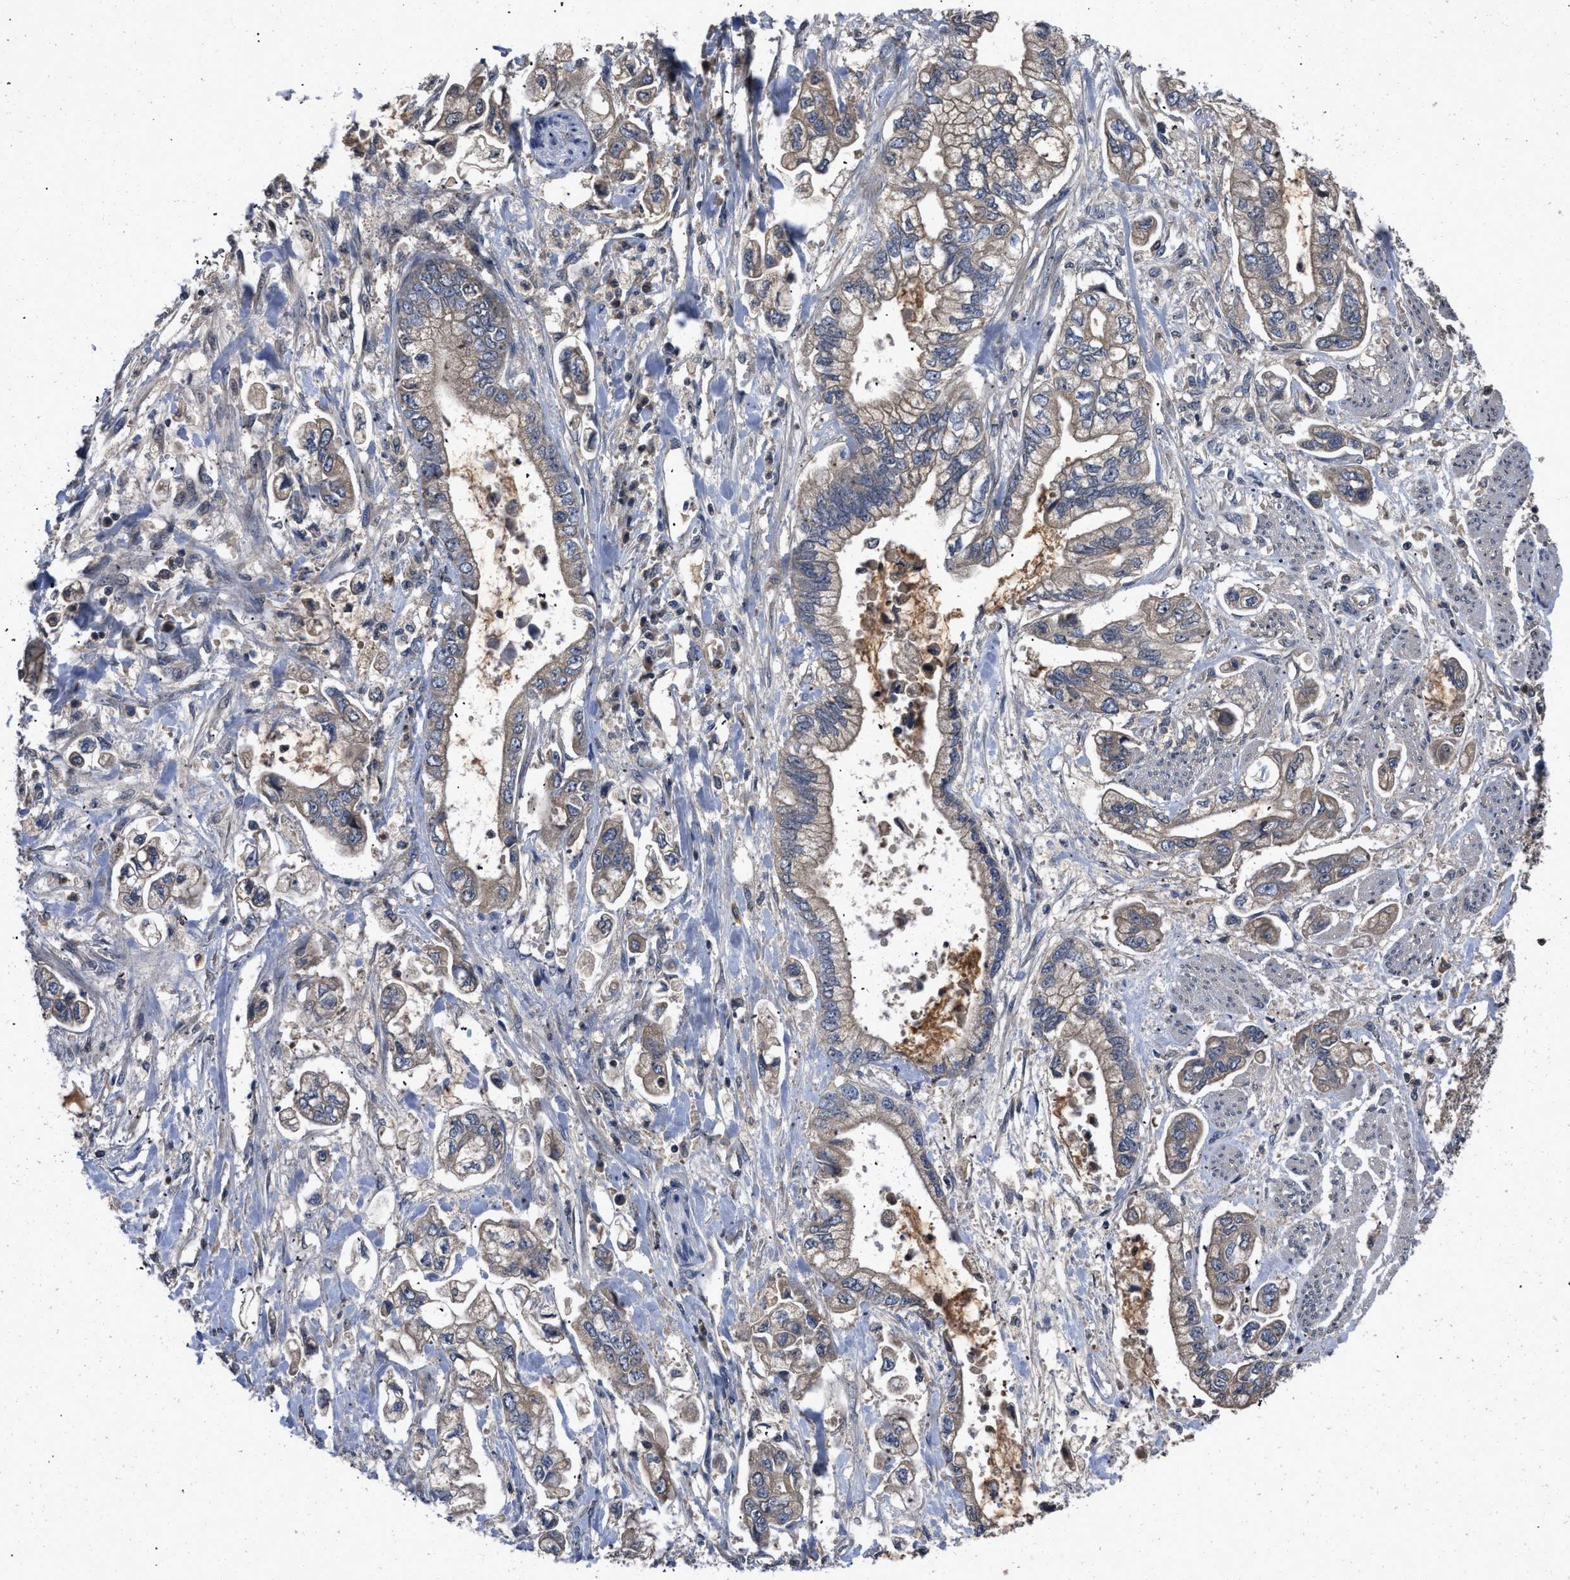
{"staining": {"intensity": "weak", "quantity": ">75%", "location": "cytoplasmic/membranous"}, "tissue": "stomach cancer", "cell_type": "Tumor cells", "image_type": "cancer", "snomed": [{"axis": "morphology", "description": "Normal tissue, NOS"}, {"axis": "morphology", "description": "Adenocarcinoma, NOS"}, {"axis": "topography", "description": "Stomach"}], "caption": "An image of adenocarcinoma (stomach) stained for a protein displays weak cytoplasmic/membranous brown staining in tumor cells. The staining was performed using DAB, with brown indicating positive protein expression. Nuclei are stained blue with hematoxylin.", "gene": "VPS4A", "patient": {"sex": "male", "age": 62}}